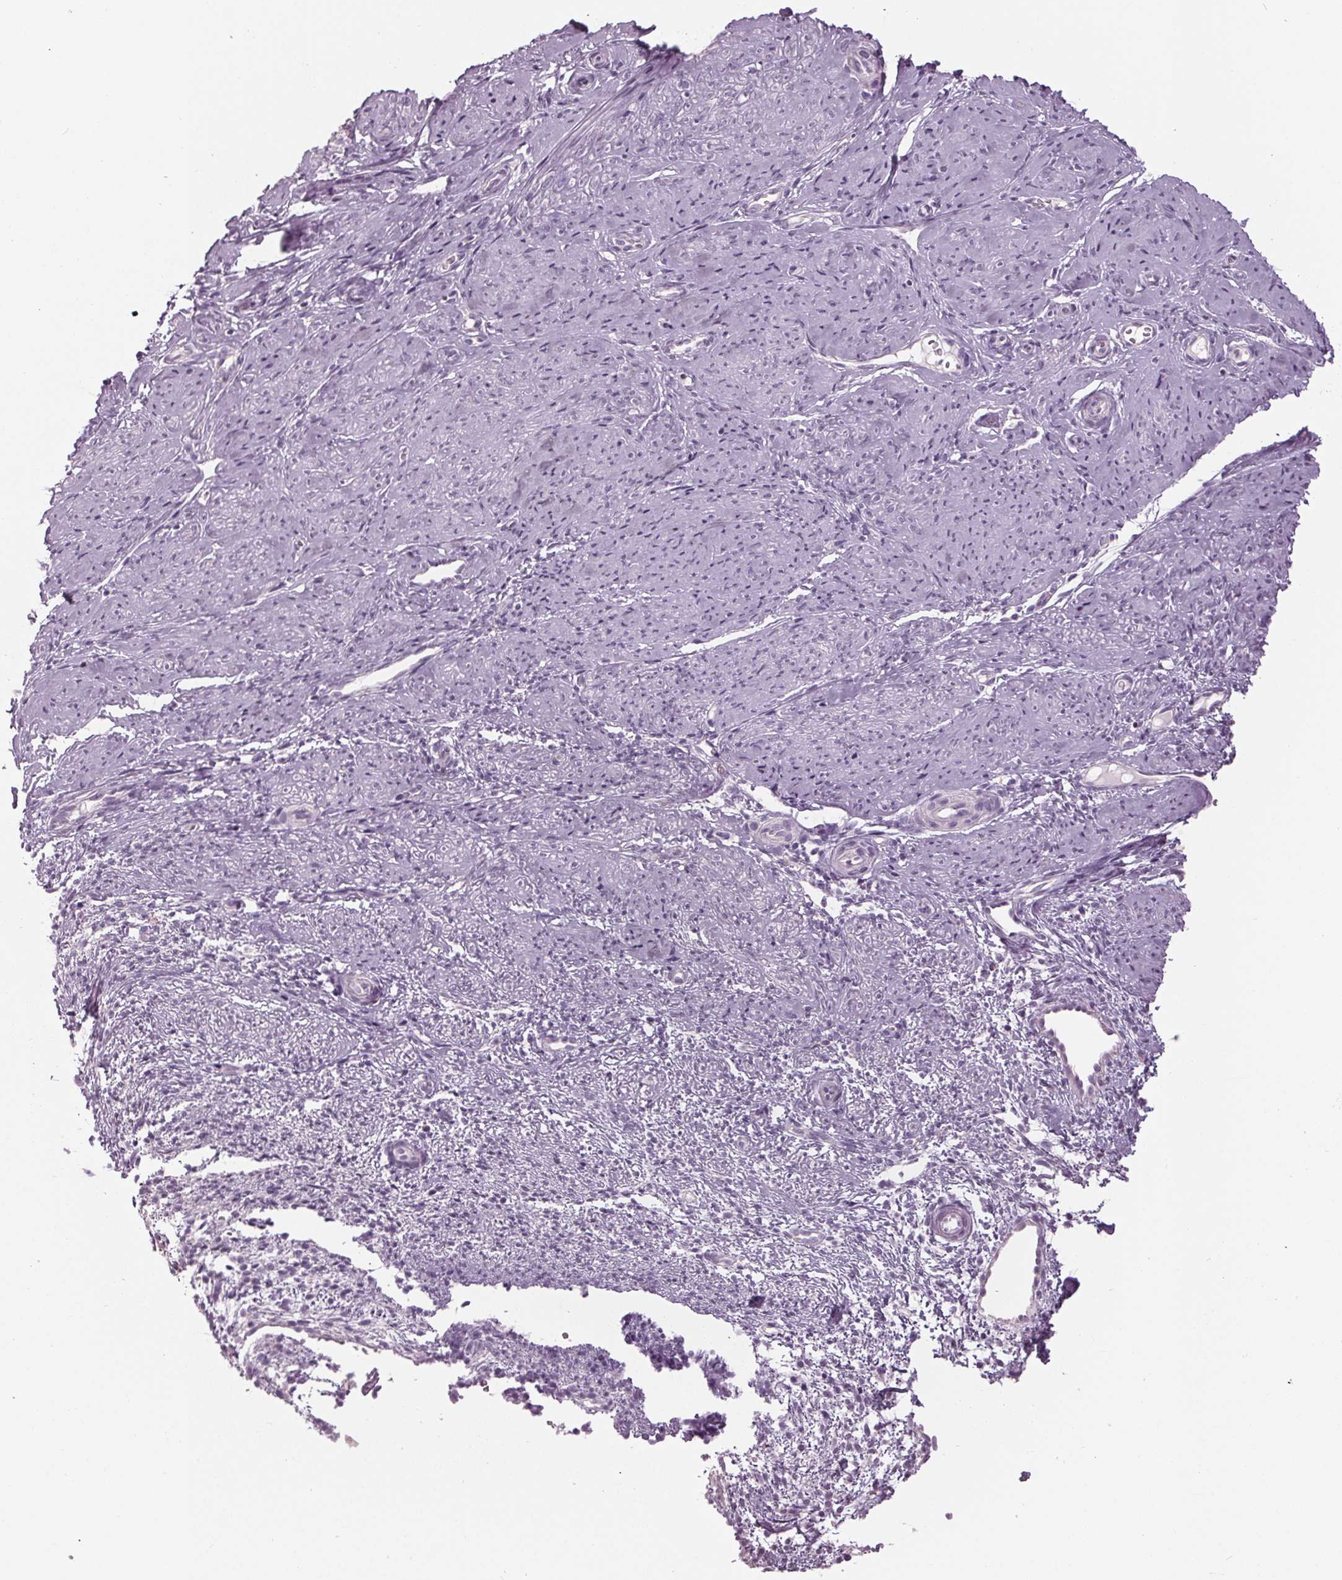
{"staining": {"intensity": "negative", "quantity": "none", "location": "none"}, "tissue": "smooth muscle", "cell_type": "Smooth muscle cells", "image_type": "normal", "snomed": [{"axis": "morphology", "description": "Normal tissue, NOS"}, {"axis": "topography", "description": "Smooth muscle"}], "caption": "DAB immunohistochemical staining of normal human smooth muscle displays no significant positivity in smooth muscle cells. The staining was performed using DAB to visualize the protein expression in brown, while the nuclei were stained in blue with hematoxylin (Magnification: 20x).", "gene": "TNNC2", "patient": {"sex": "female", "age": 48}}